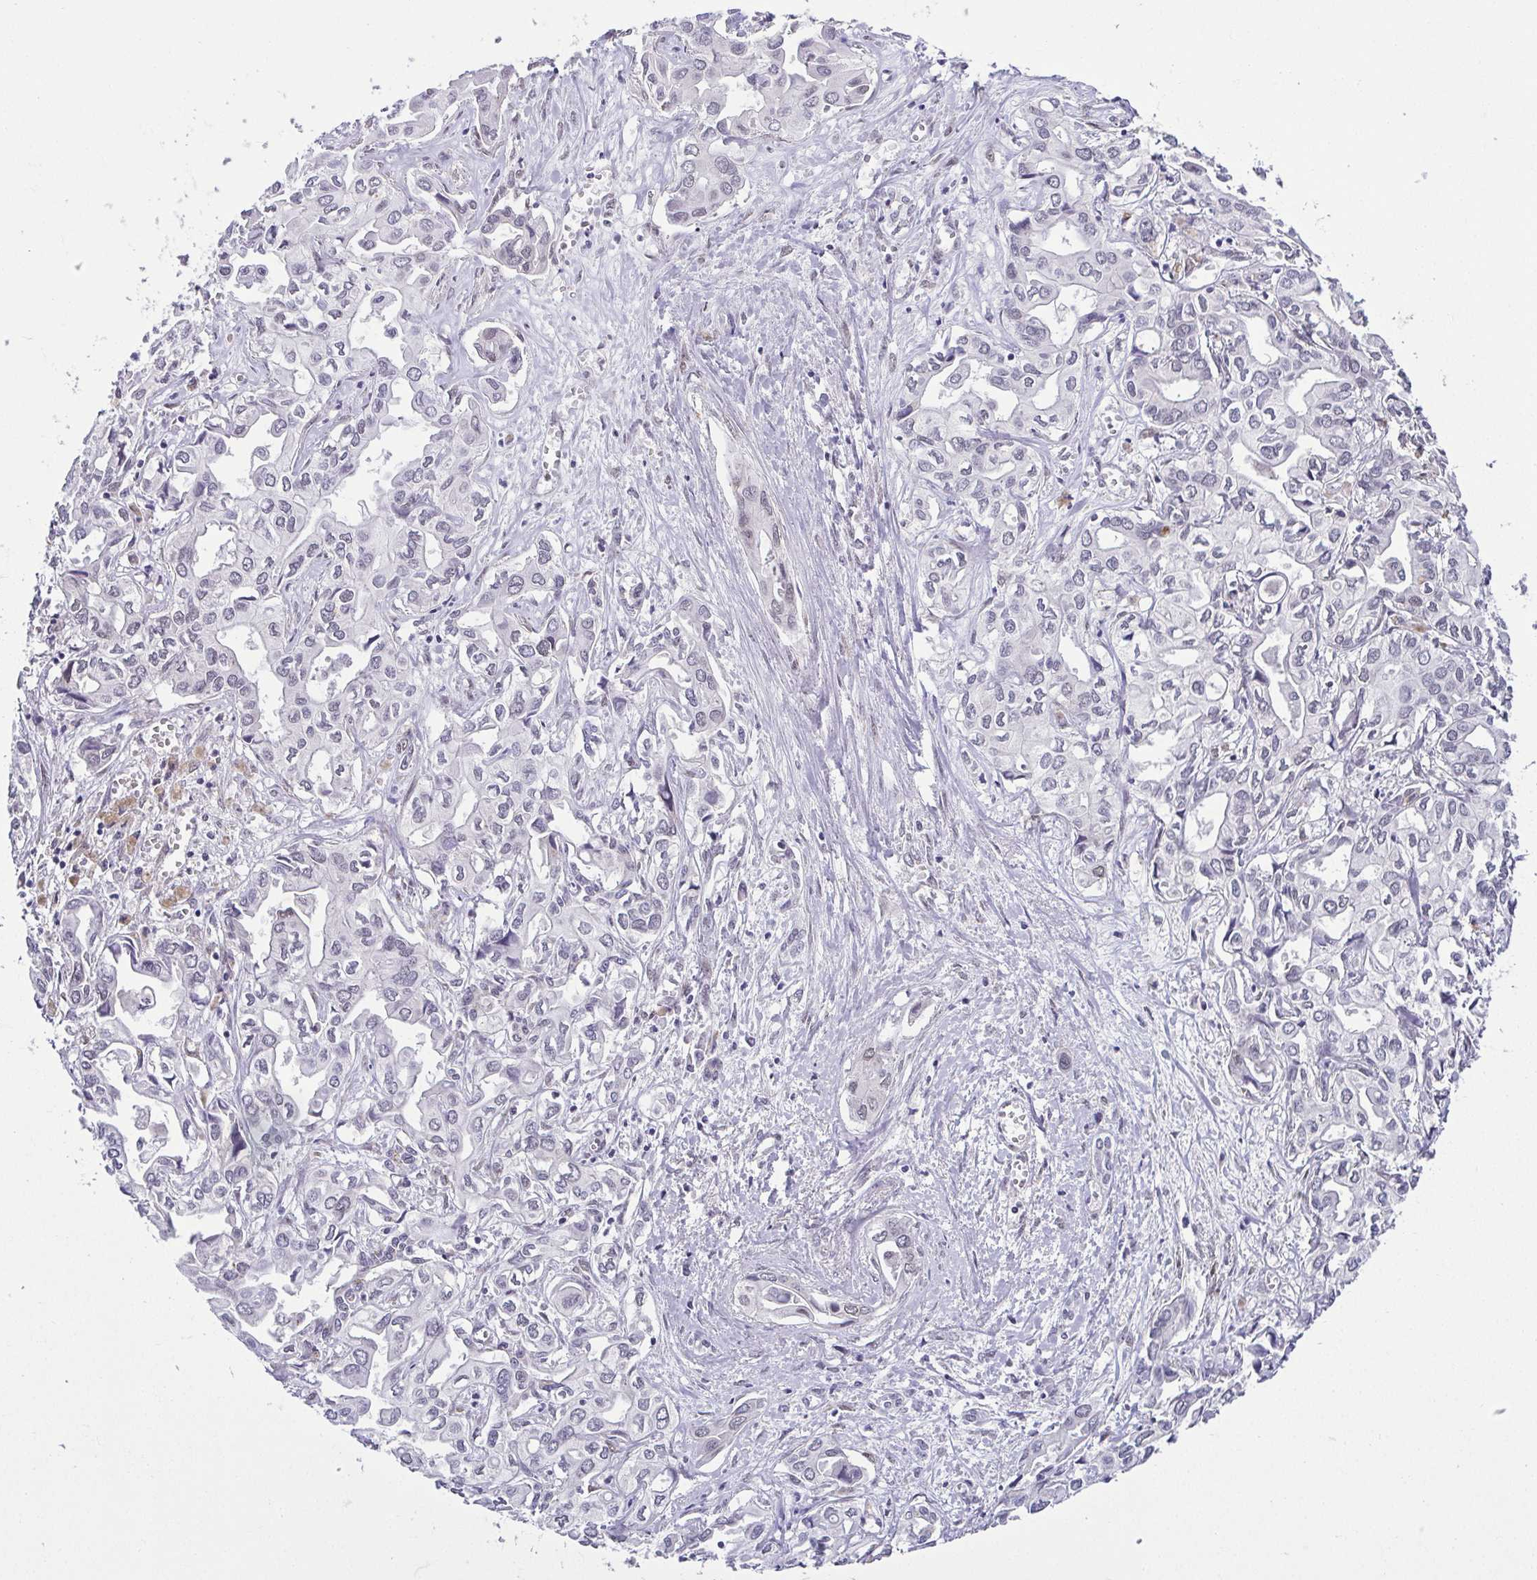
{"staining": {"intensity": "negative", "quantity": "none", "location": "none"}, "tissue": "liver cancer", "cell_type": "Tumor cells", "image_type": "cancer", "snomed": [{"axis": "morphology", "description": "Cholangiocarcinoma"}, {"axis": "topography", "description": "Liver"}], "caption": "Liver cancer (cholangiocarcinoma) was stained to show a protein in brown. There is no significant positivity in tumor cells.", "gene": "RBM3", "patient": {"sex": "female", "age": 64}}